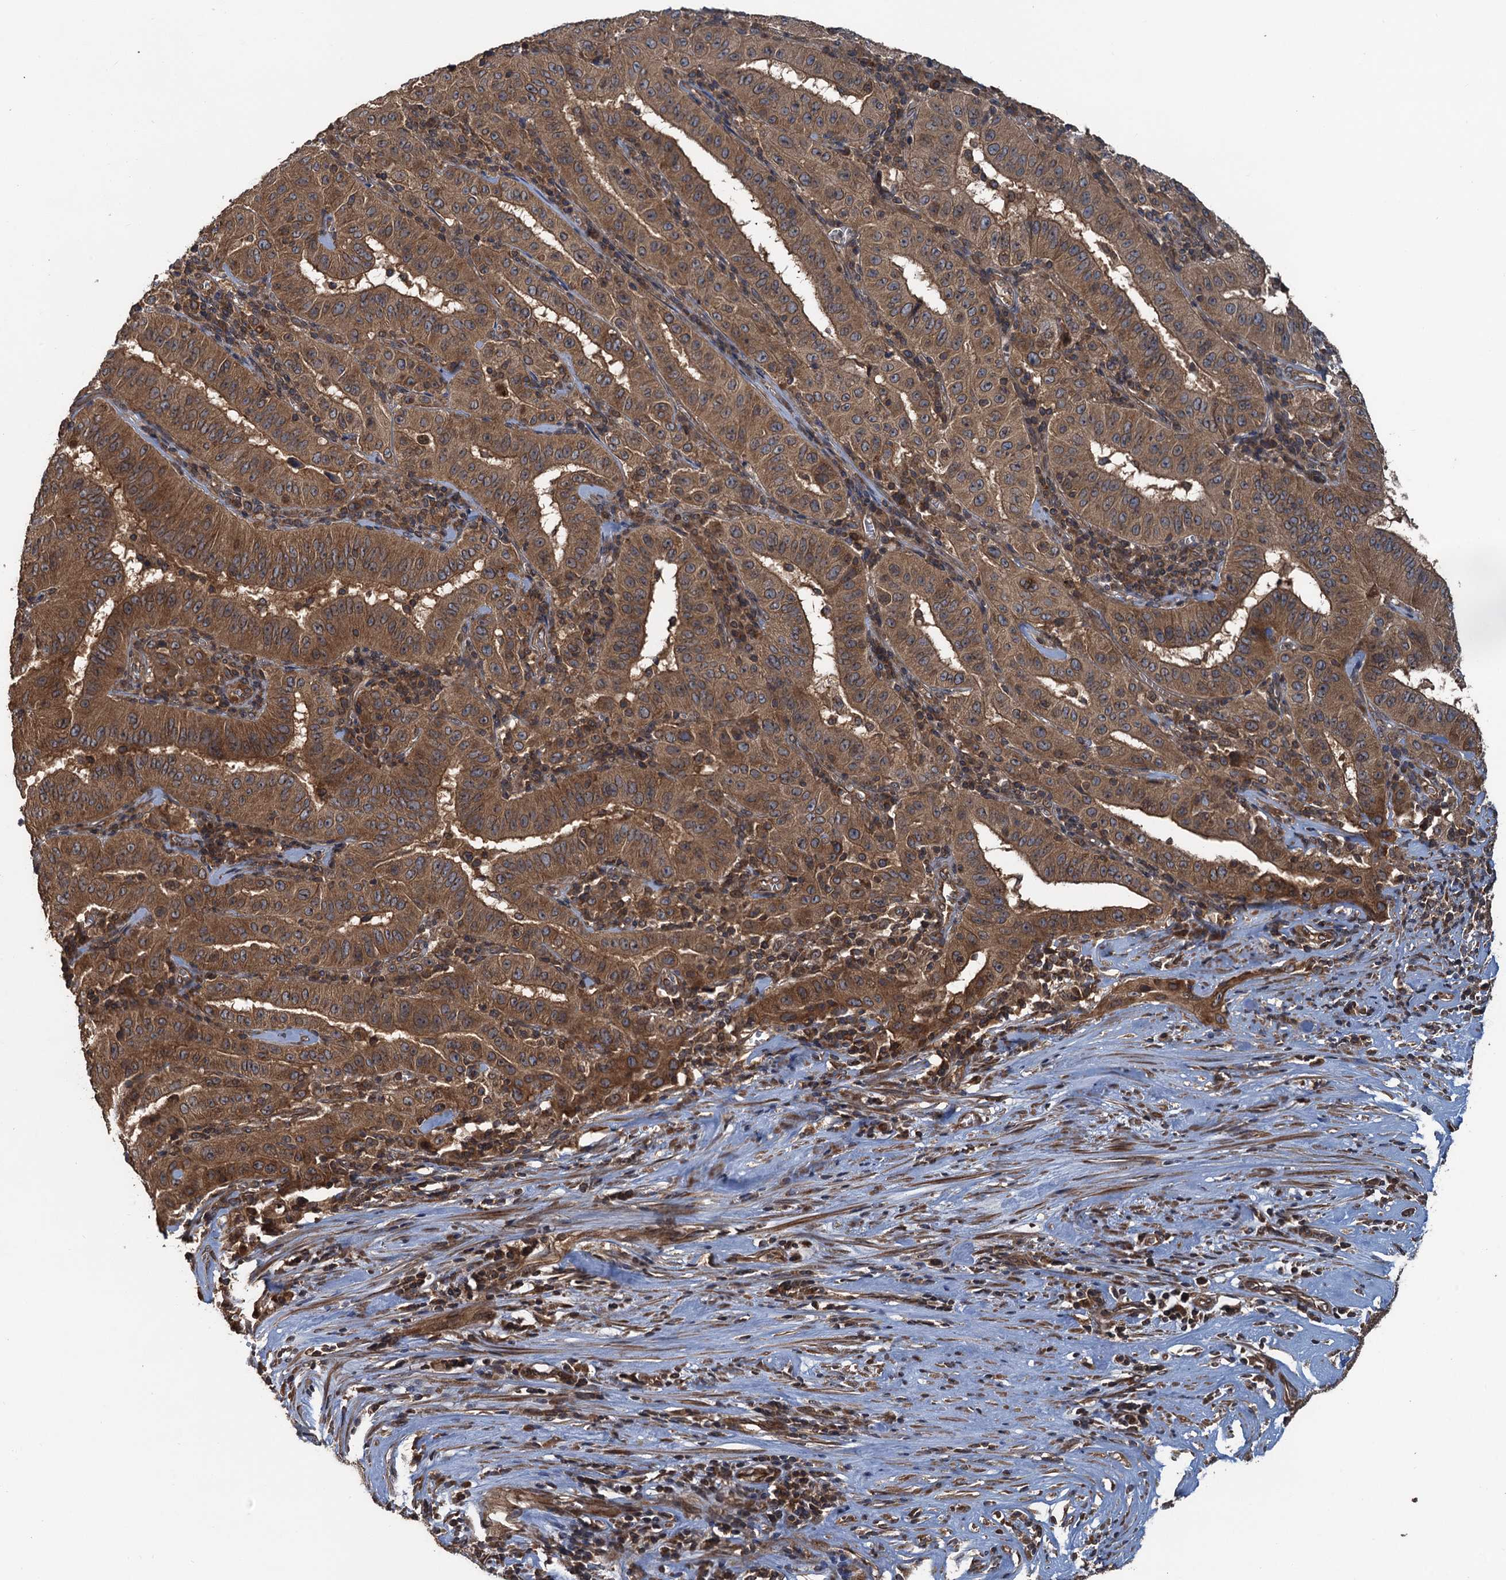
{"staining": {"intensity": "moderate", "quantity": ">75%", "location": "cytoplasmic/membranous"}, "tissue": "pancreatic cancer", "cell_type": "Tumor cells", "image_type": "cancer", "snomed": [{"axis": "morphology", "description": "Adenocarcinoma, NOS"}, {"axis": "topography", "description": "Pancreas"}], "caption": "Pancreatic cancer stained with DAB immunohistochemistry reveals medium levels of moderate cytoplasmic/membranous staining in approximately >75% of tumor cells.", "gene": "GLE1", "patient": {"sex": "male", "age": 63}}